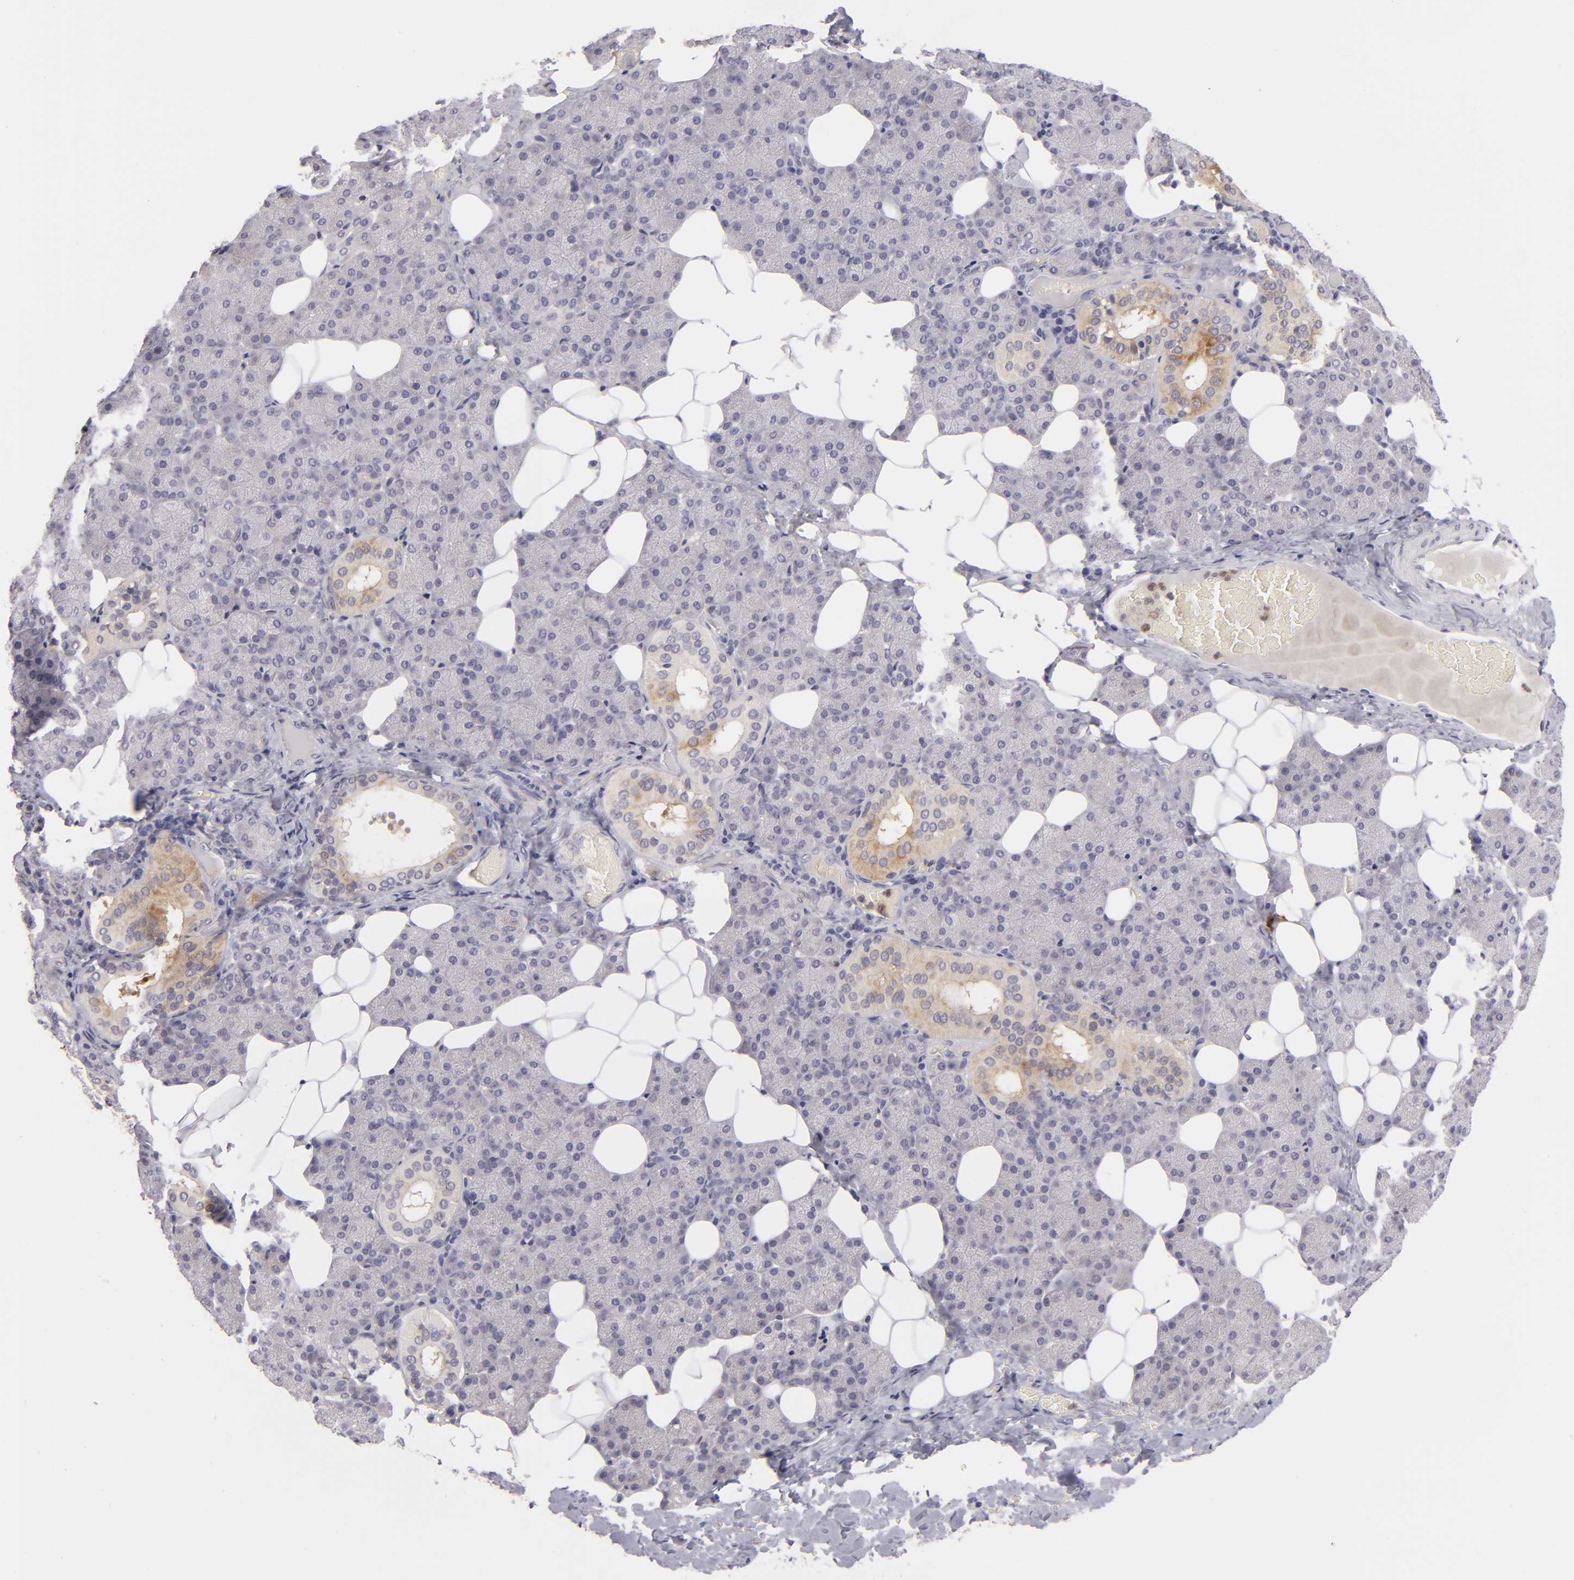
{"staining": {"intensity": "strong", "quantity": "<25%", "location": "cytoplasmic/membranous"}, "tissue": "salivary gland", "cell_type": "Glandular cells", "image_type": "normal", "snomed": [{"axis": "morphology", "description": "Normal tissue, NOS"}, {"axis": "topography", "description": "Lymph node"}, {"axis": "topography", "description": "Salivary gland"}], "caption": "About <25% of glandular cells in normal salivary gland demonstrate strong cytoplasmic/membranous protein expression as visualized by brown immunohistochemical staining.", "gene": "MMP10", "patient": {"sex": "male", "age": 8}}